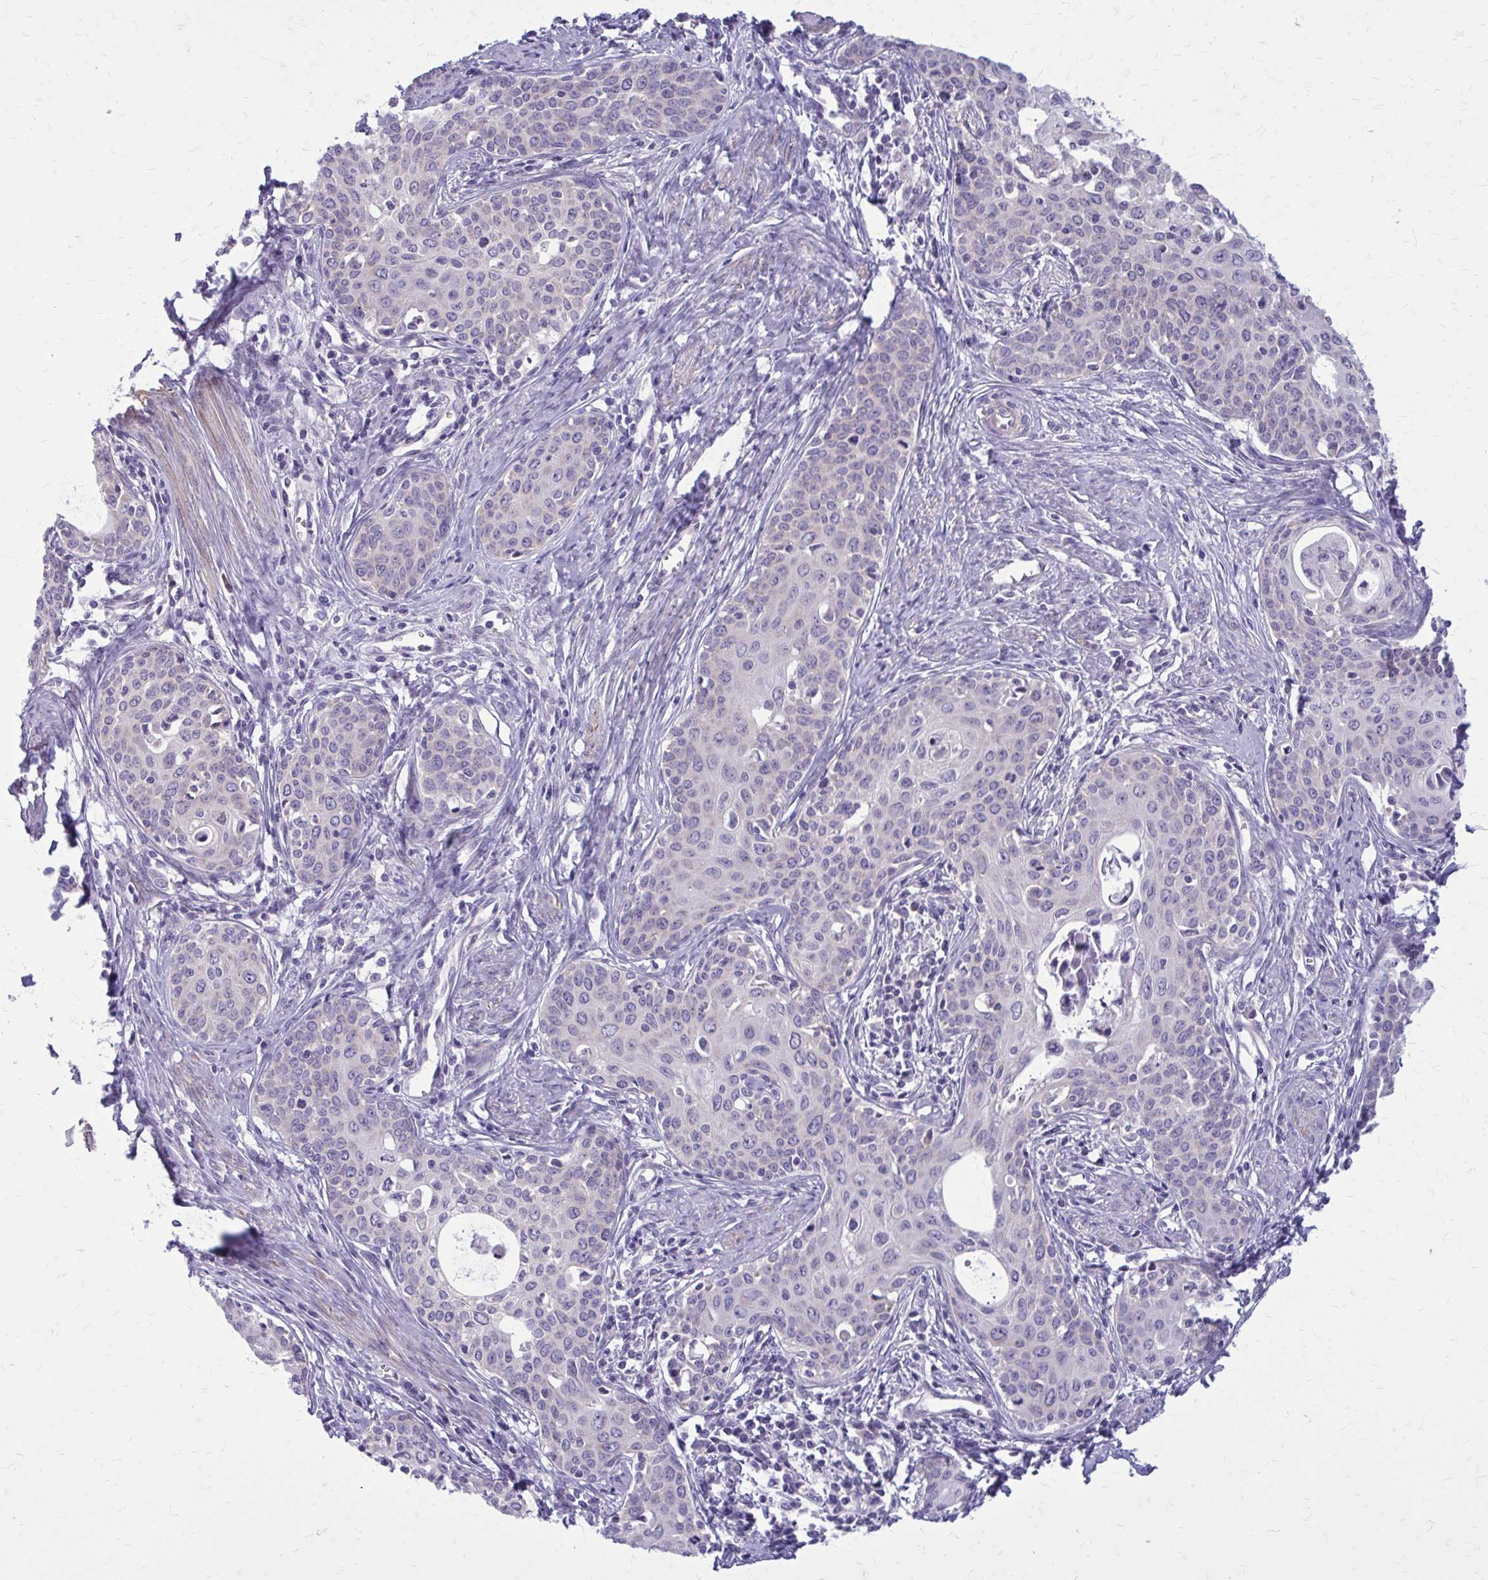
{"staining": {"intensity": "moderate", "quantity": "<25%", "location": "cytoplasmic/membranous"}, "tissue": "cervical cancer", "cell_type": "Tumor cells", "image_type": "cancer", "snomed": [{"axis": "morphology", "description": "Squamous cell carcinoma, NOS"}, {"axis": "morphology", "description": "Adenocarcinoma, NOS"}, {"axis": "topography", "description": "Cervix"}], "caption": "There is low levels of moderate cytoplasmic/membranous expression in tumor cells of cervical adenocarcinoma, as demonstrated by immunohistochemical staining (brown color).", "gene": "GIGYF2", "patient": {"sex": "female", "age": 52}}